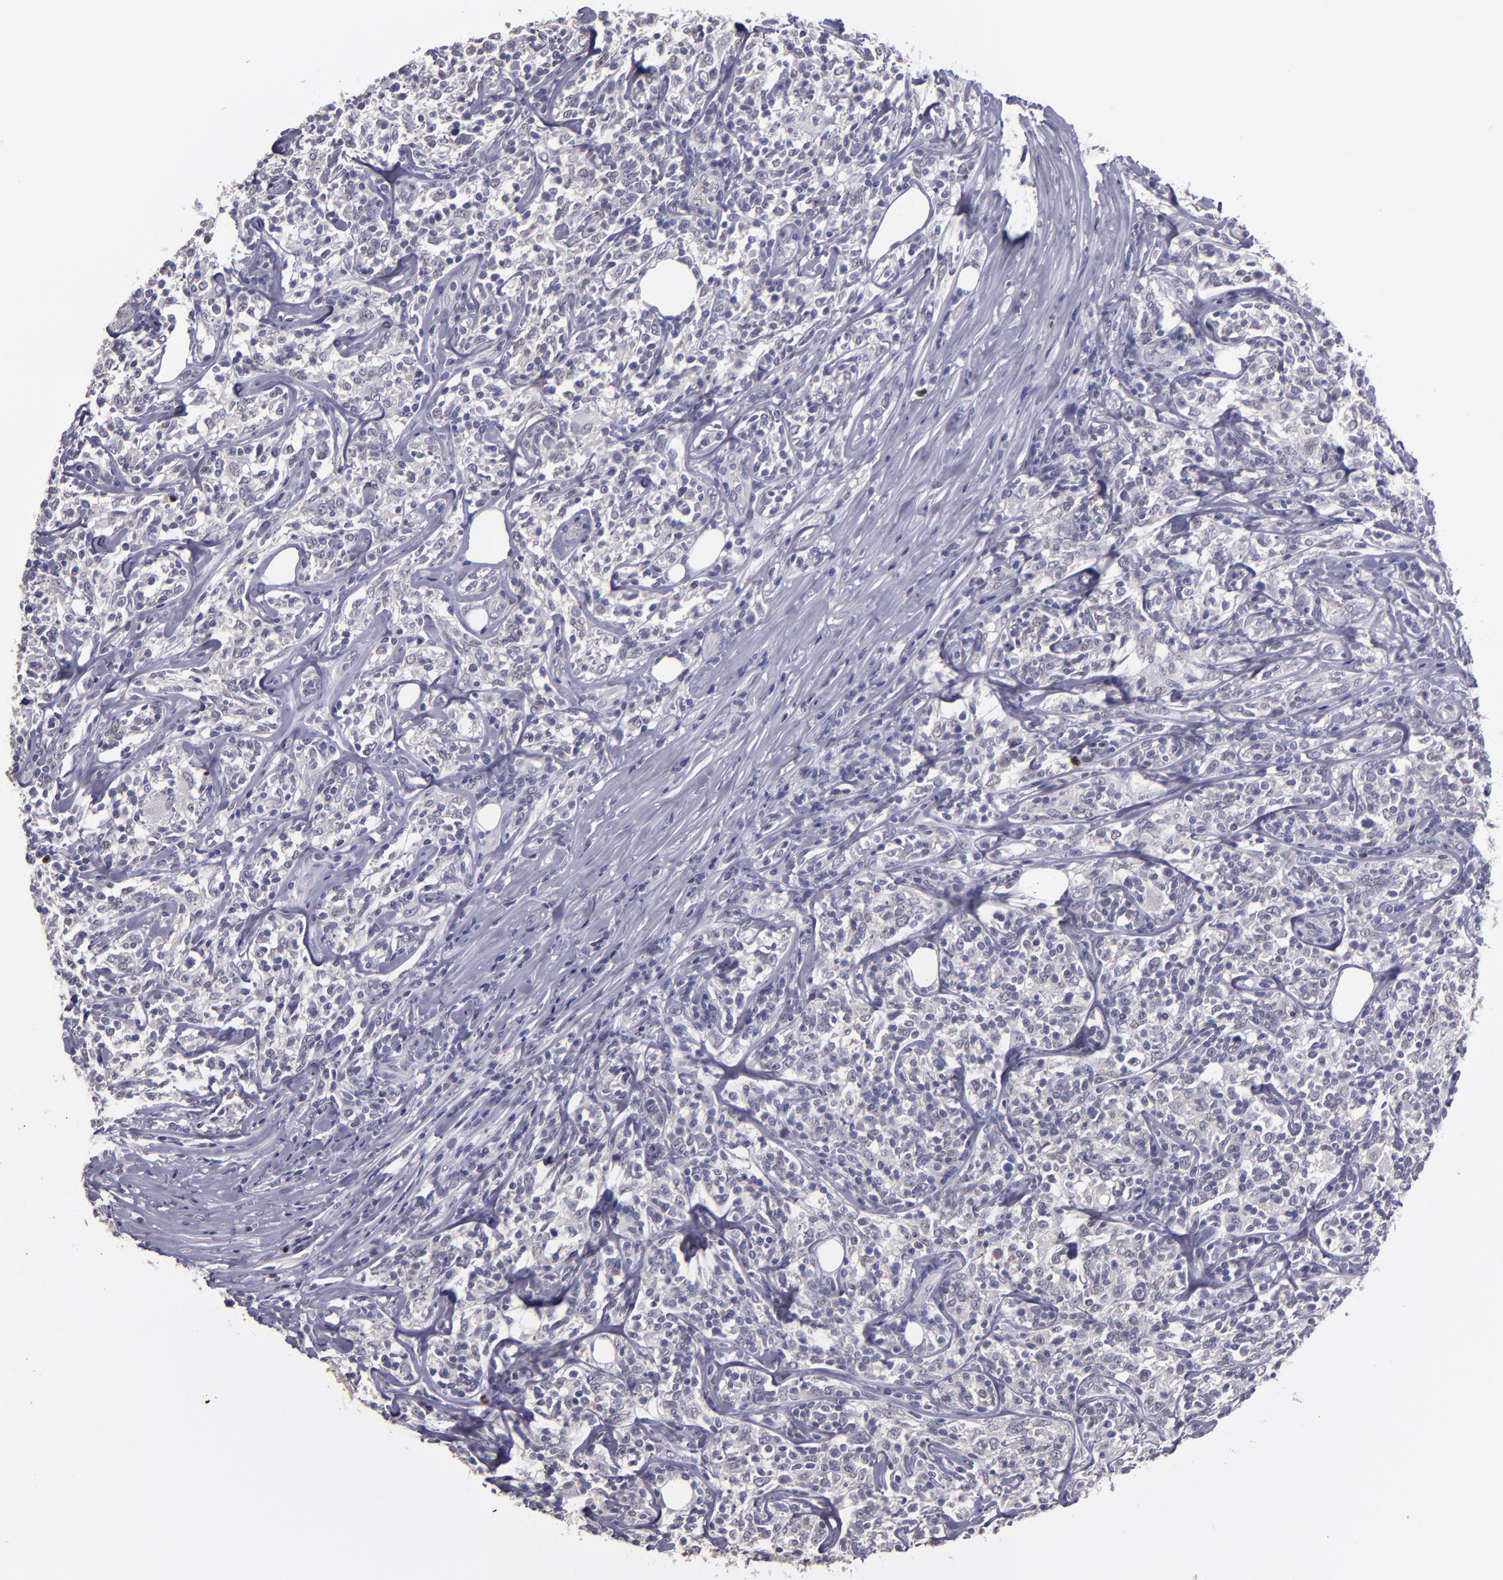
{"staining": {"intensity": "negative", "quantity": "none", "location": "none"}, "tissue": "lymphoma", "cell_type": "Tumor cells", "image_type": "cancer", "snomed": [{"axis": "morphology", "description": "Malignant lymphoma, non-Hodgkin's type, High grade"}, {"axis": "topography", "description": "Lymph node"}], "caption": "IHC image of neoplastic tissue: human malignant lymphoma, non-Hodgkin's type (high-grade) stained with DAB reveals no significant protein positivity in tumor cells. (DAB (3,3'-diaminobenzidine) immunohistochemistry (IHC) with hematoxylin counter stain).", "gene": "CEBPE", "patient": {"sex": "female", "age": 84}}